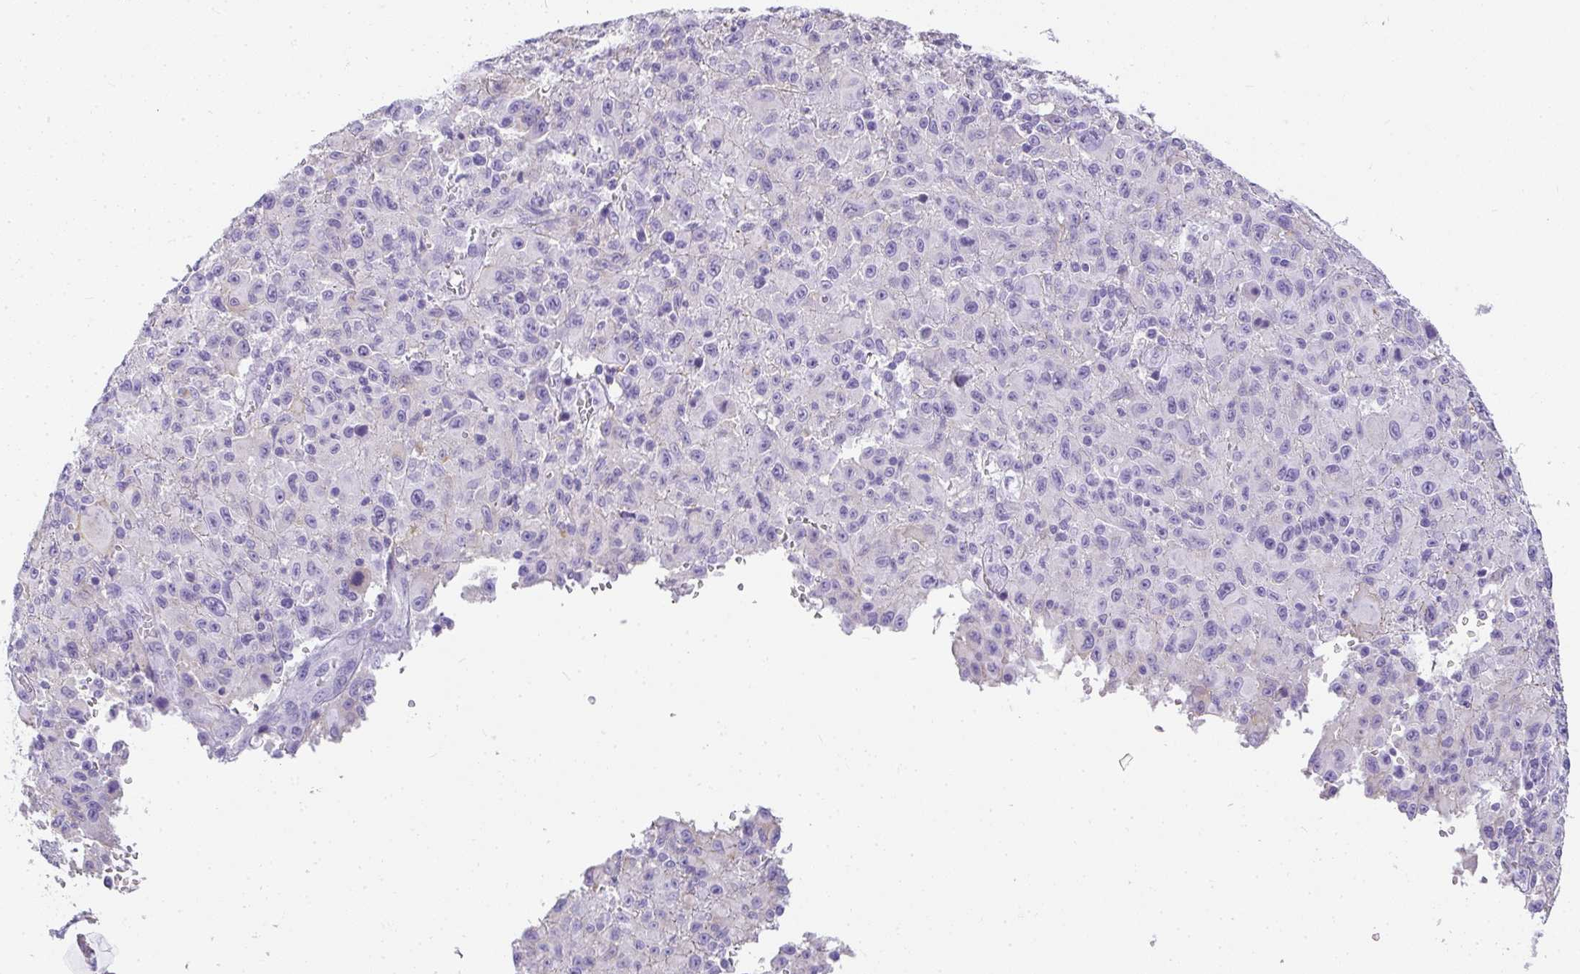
{"staining": {"intensity": "negative", "quantity": "none", "location": "none"}, "tissue": "melanoma", "cell_type": "Tumor cells", "image_type": "cancer", "snomed": [{"axis": "morphology", "description": "Malignant melanoma, NOS"}, {"axis": "topography", "description": "Skin"}], "caption": "IHC micrograph of malignant melanoma stained for a protein (brown), which demonstrates no positivity in tumor cells. The staining was performed using DAB (3,3'-diaminobenzidine) to visualize the protein expression in brown, while the nuclei were stained in blue with hematoxylin (Magnification: 20x).", "gene": "PLPPR3", "patient": {"sex": "male", "age": 46}}